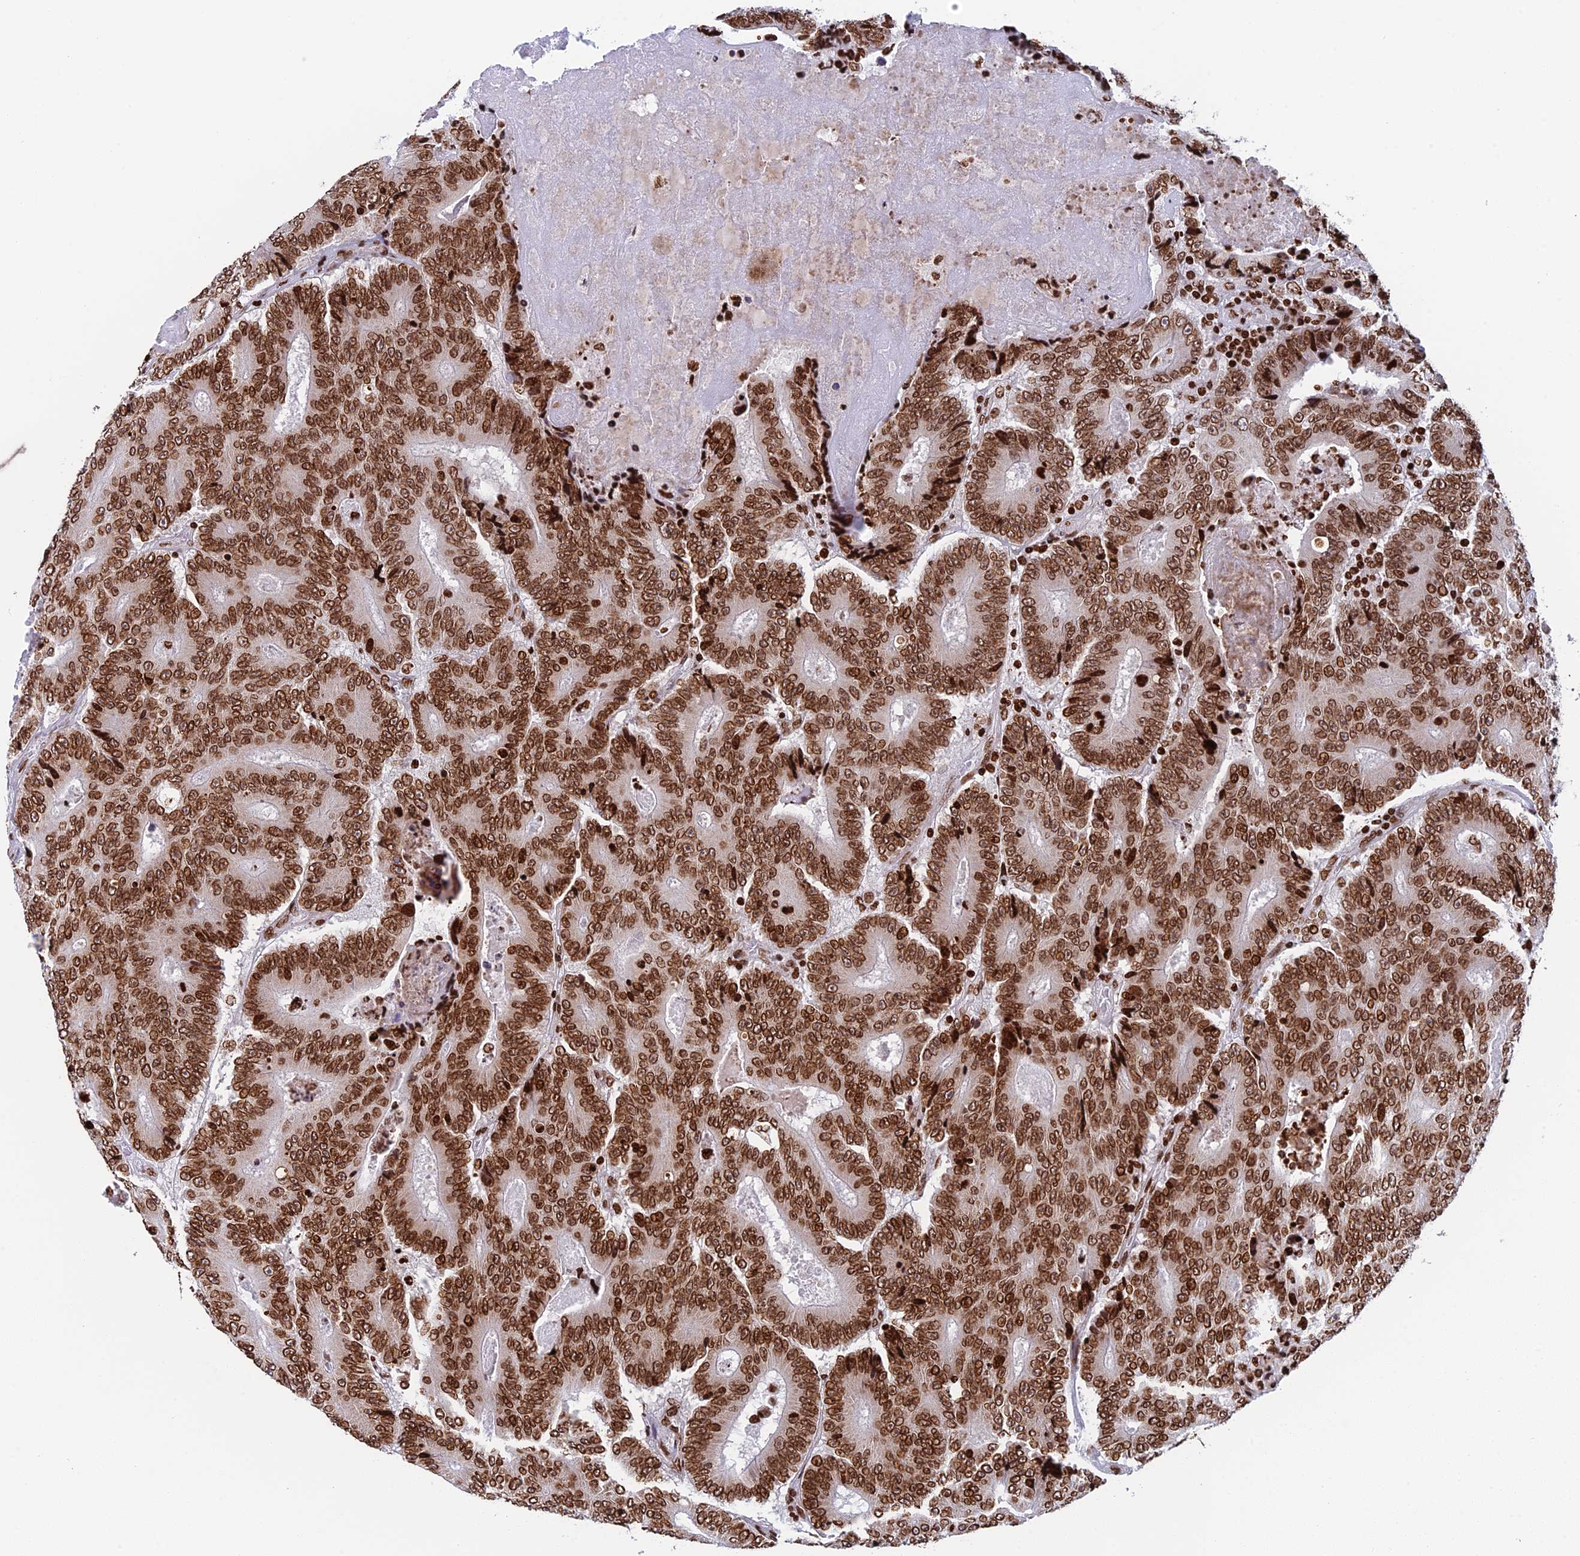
{"staining": {"intensity": "moderate", "quantity": ">75%", "location": "nuclear"}, "tissue": "colorectal cancer", "cell_type": "Tumor cells", "image_type": "cancer", "snomed": [{"axis": "morphology", "description": "Adenocarcinoma, NOS"}, {"axis": "topography", "description": "Colon"}], "caption": "Colorectal adenocarcinoma stained with IHC displays moderate nuclear staining in about >75% of tumor cells. Ihc stains the protein in brown and the nuclei are stained blue.", "gene": "RPAP1", "patient": {"sex": "male", "age": 83}}